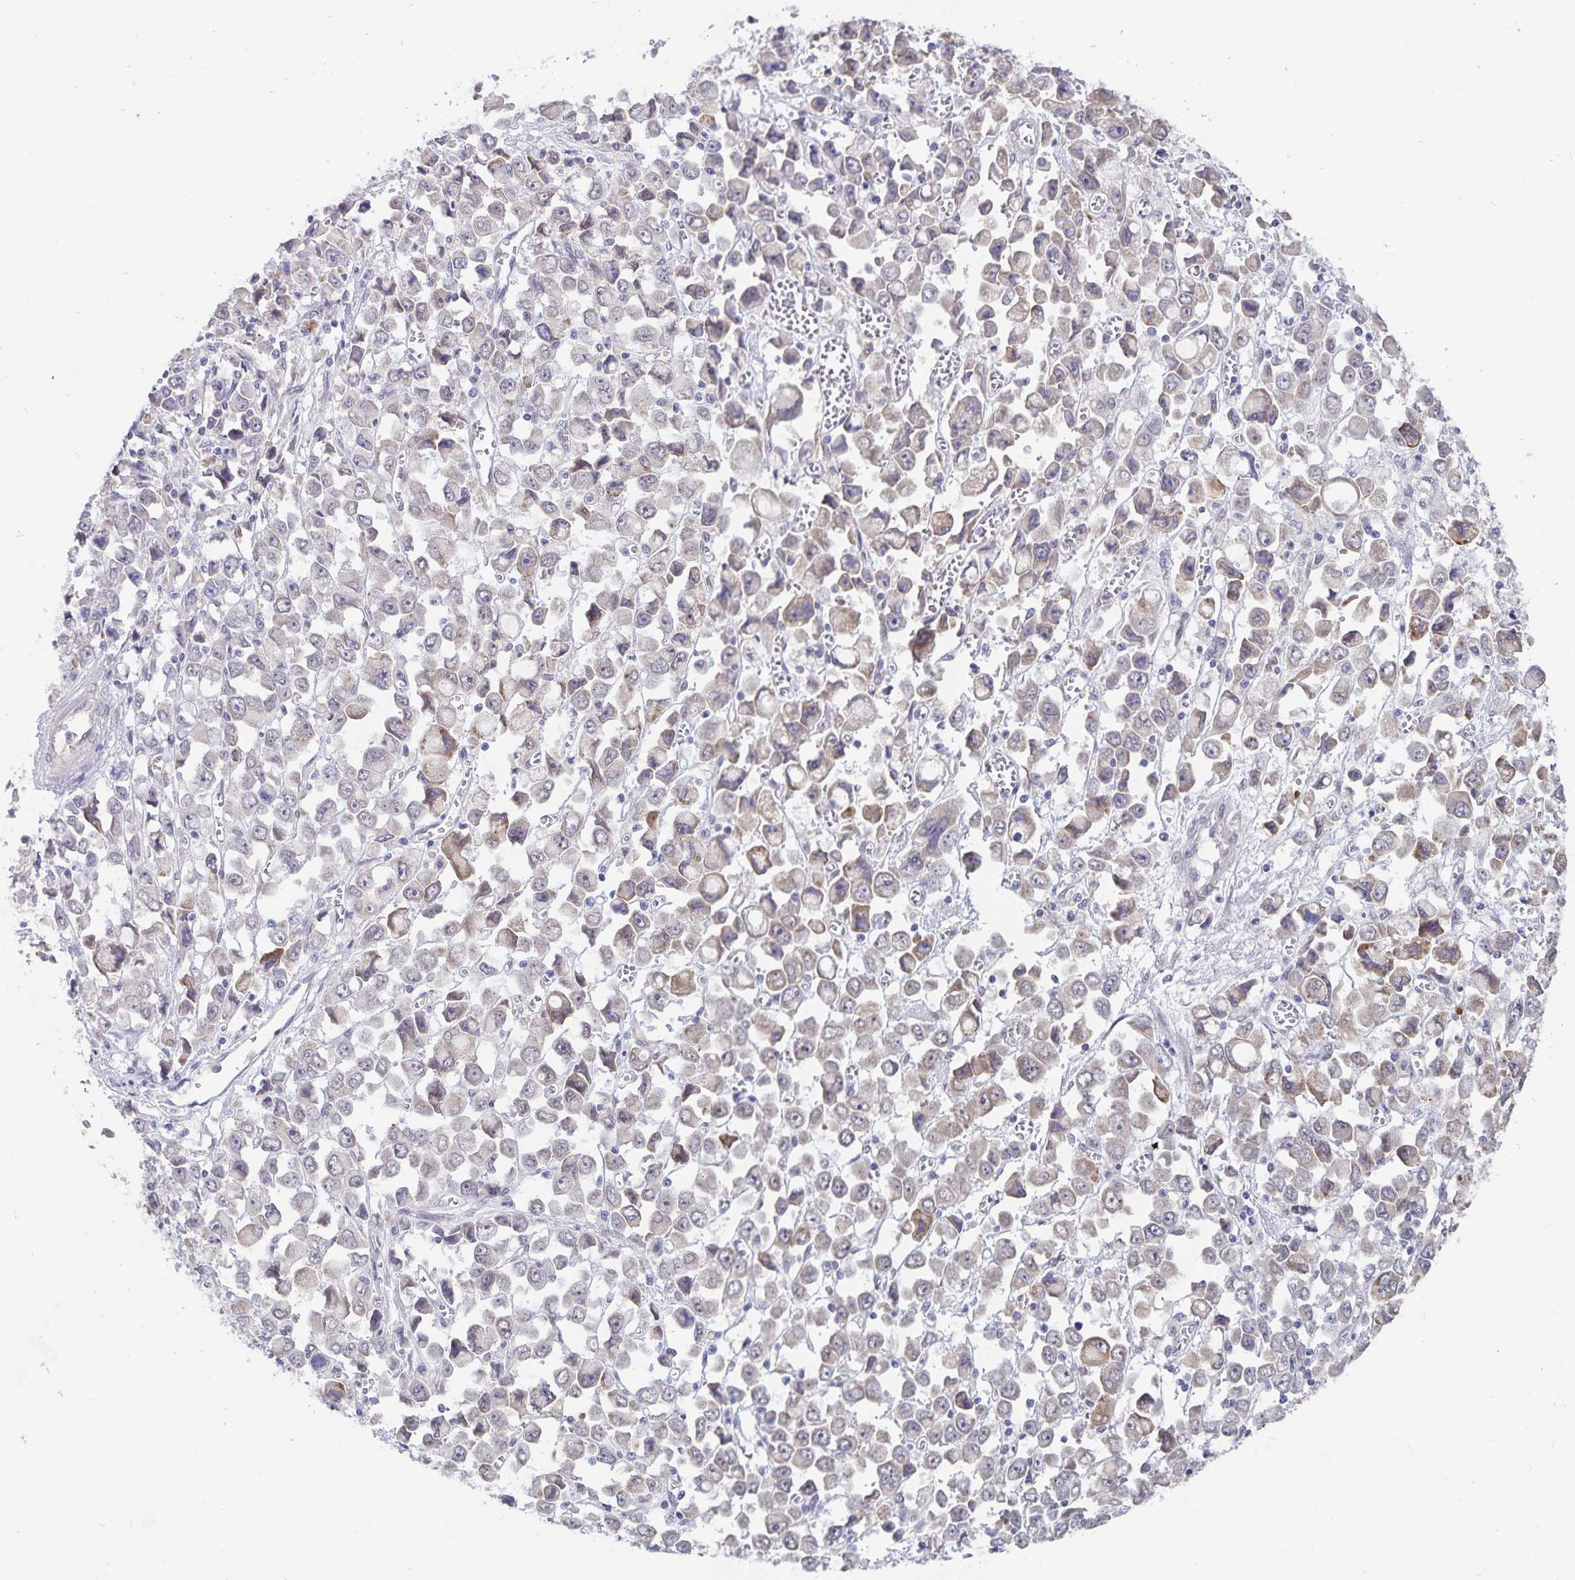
{"staining": {"intensity": "weak", "quantity": "<25%", "location": "cytoplasmic/membranous"}, "tissue": "stomach cancer", "cell_type": "Tumor cells", "image_type": "cancer", "snomed": [{"axis": "morphology", "description": "Adenocarcinoma, NOS"}, {"axis": "topography", "description": "Stomach, upper"}], "caption": "High power microscopy histopathology image of an immunohistochemistry (IHC) image of stomach adenocarcinoma, revealing no significant positivity in tumor cells.", "gene": "ATP2A2", "patient": {"sex": "male", "age": 70}}